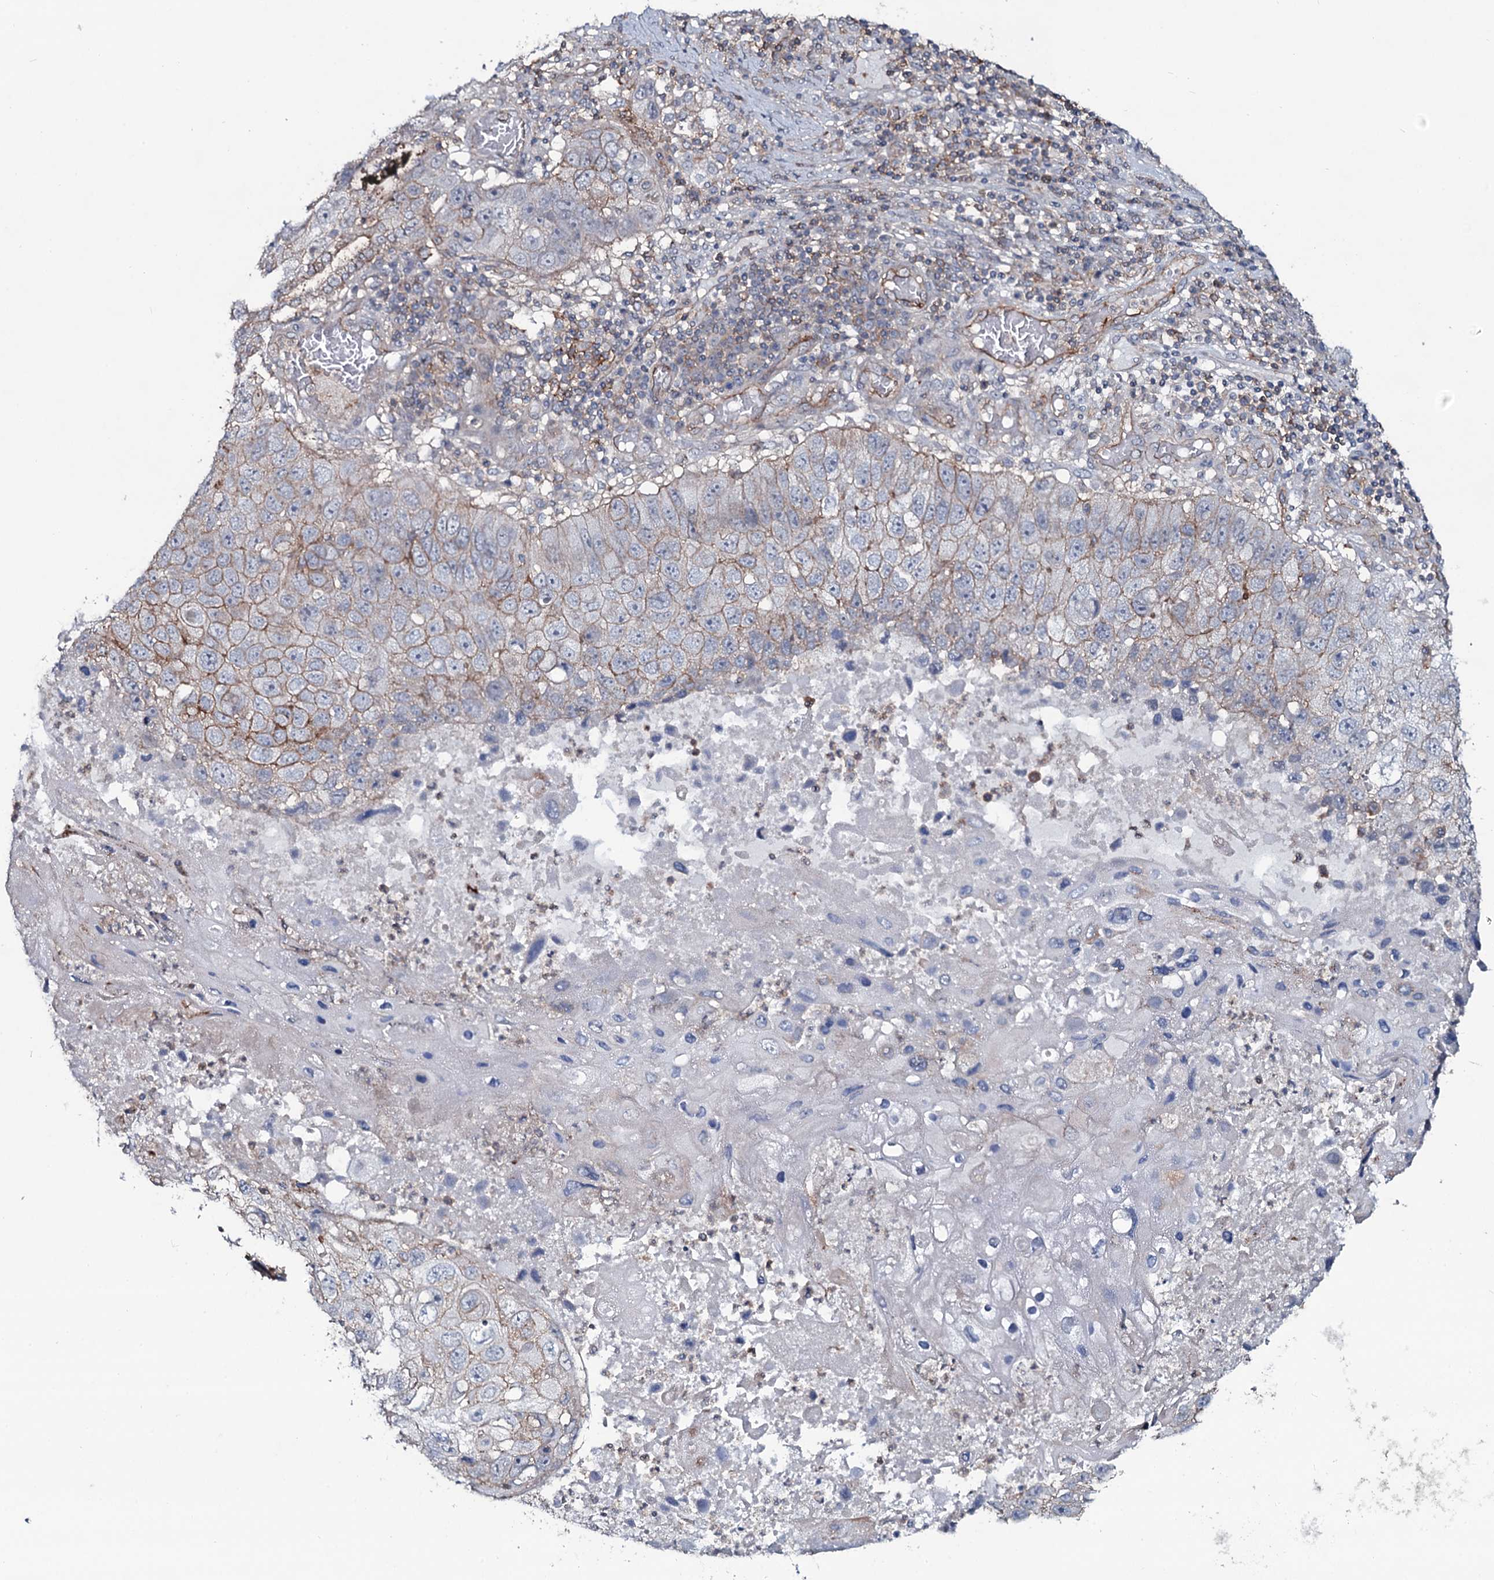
{"staining": {"intensity": "moderate", "quantity": "25%-75%", "location": "cytoplasmic/membranous"}, "tissue": "lung cancer", "cell_type": "Tumor cells", "image_type": "cancer", "snomed": [{"axis": "morphology", "description": "Squamous cell carcinoma, NOS"}, {"axis": "topography", "description": "Lung"}], "caption": "Lung squamous cell carcinoma stained with a brown dye displays moderate cytoplasmic/membranous positive expression in approximately 25%-75% of tumor cells.", "gene": "SNAP23", "patient": {"sex": "male", "age": 61}}